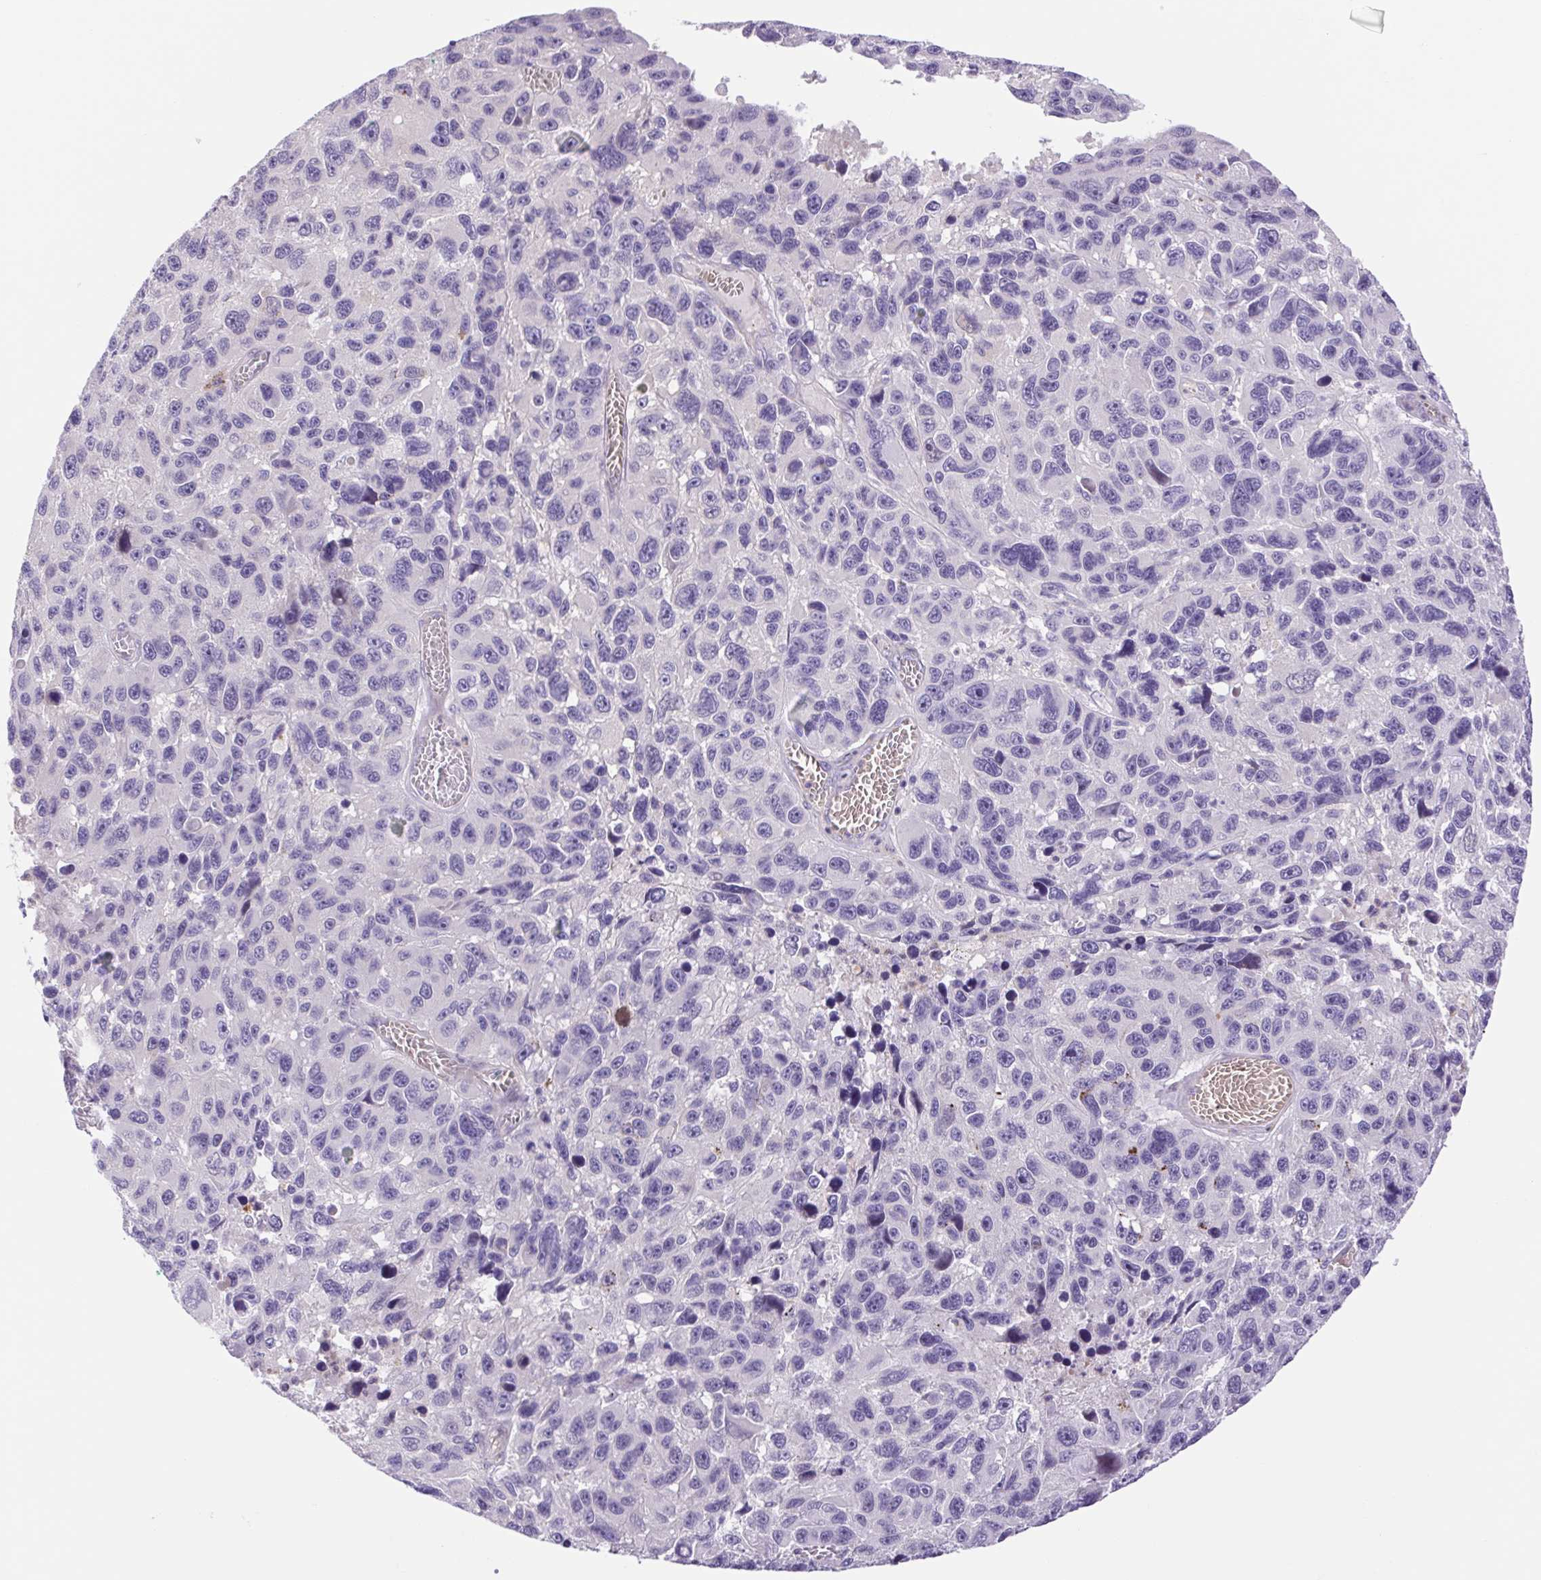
{"staining": {"intensity": "negative", "quantity": "none", "location": "none"}, "tissue": "melanoma", "cell_type": "Tumor cells", "image_type": "cancer", "snomed": [{"axis": "morphology", "description": "Malignant melanoma, NOS"}, {"axis": "topography", "description": "Skin"}], "caption": "High magnification brightfield microscopy of malignant melanoma stained with DAB (brown) and counterstained with hematoxylin (blue): tumor cells show no significant staining.", "gene": "FAM177B", "patient": {"sex": "male", "age": 53}}